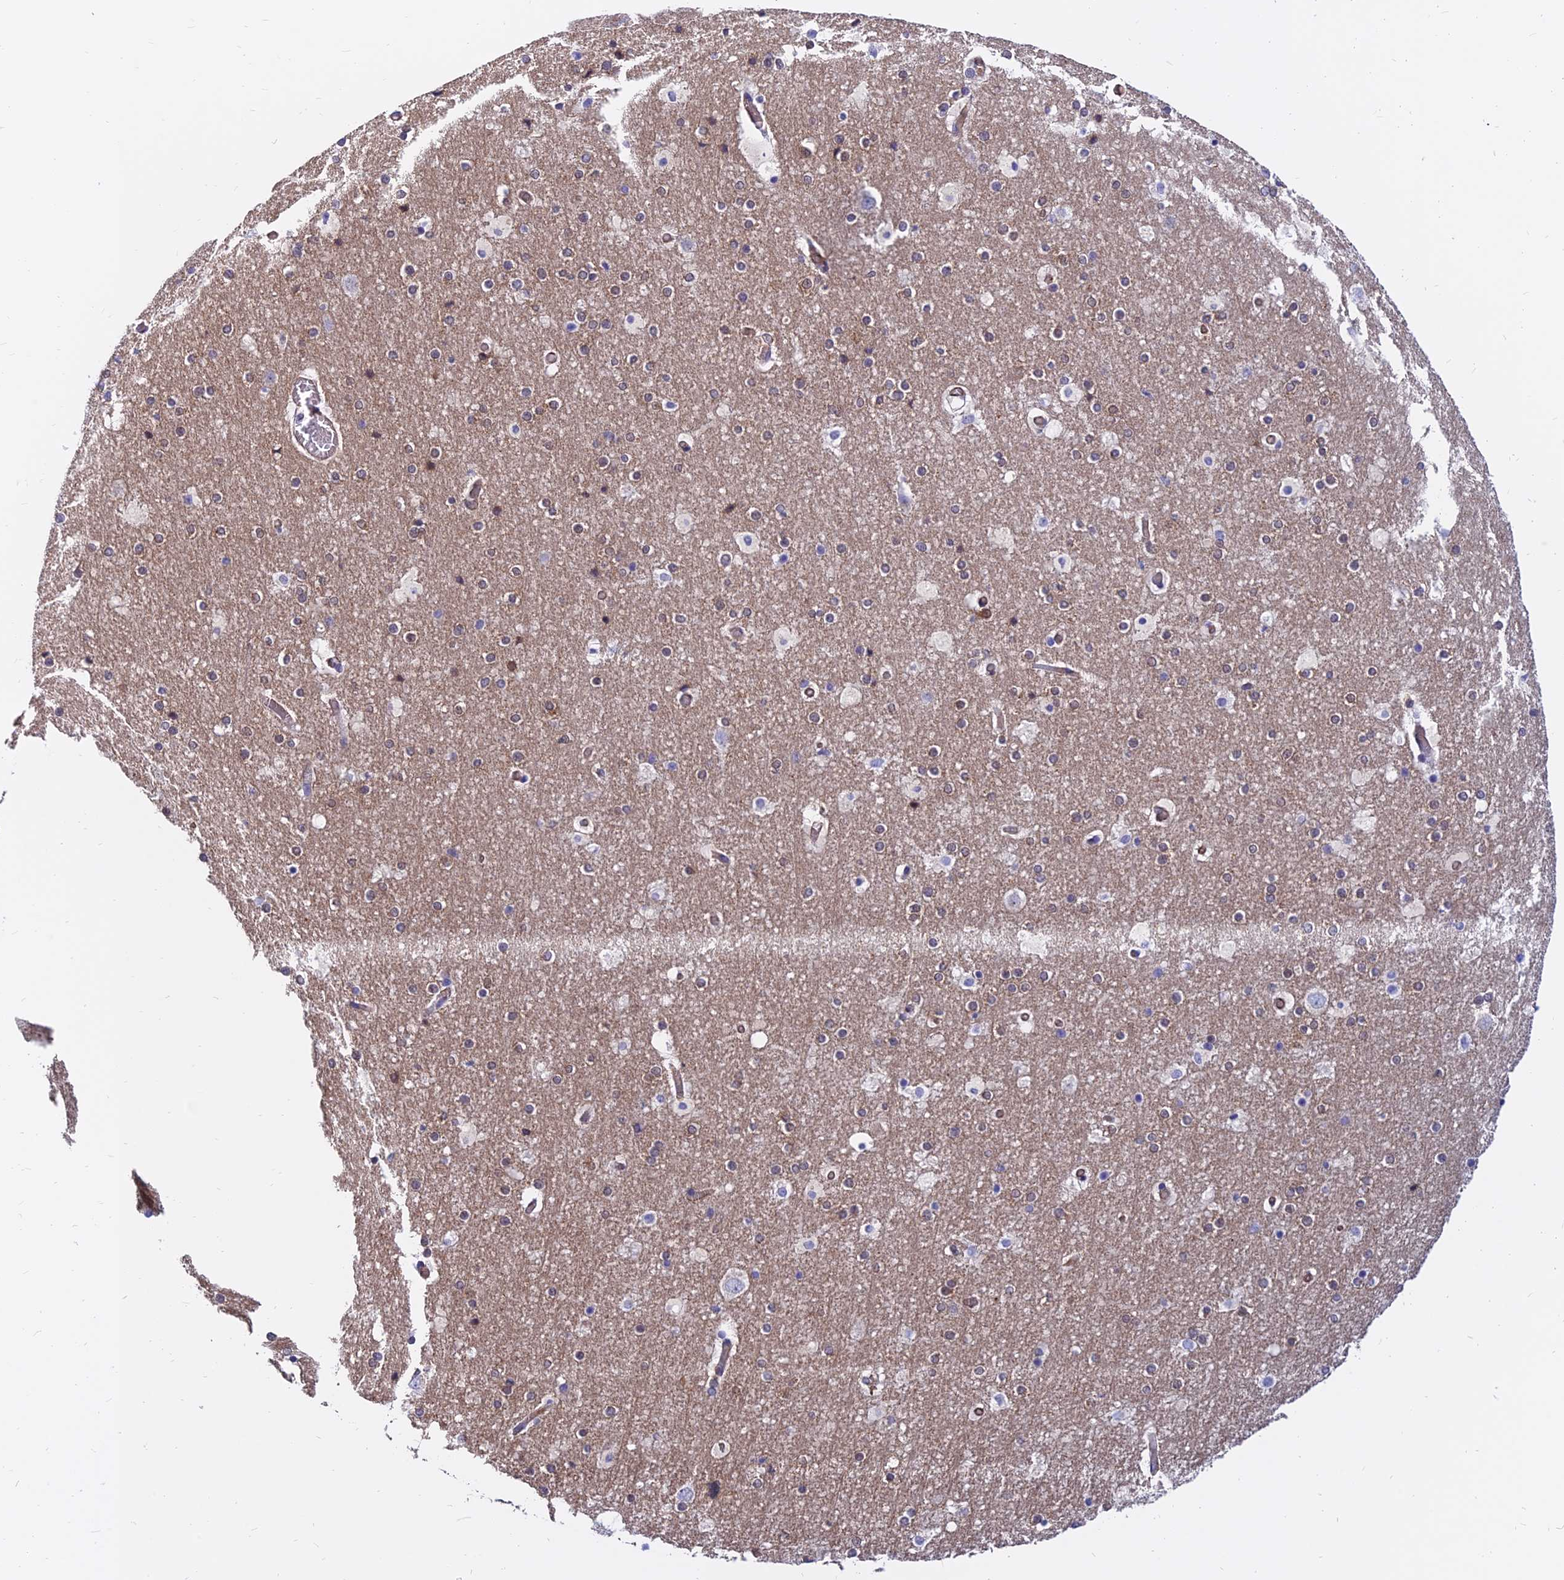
{"staining": {"intensity": "moderate", "quantity": "25%-75%", "location": "cytoplasmic/membranous"}, "tissue": "cerebral cortex", "cell_type": "Endothelial cells", "image_type": "normal", "snomed": [{"axis": "morphology", "description": "Normal tissue, NOS"}, {"axis": "topography", "description": "Cerebral cortex"}], "caption": "Cerebral cortex stained with a brown dye reveals moderate cytoplasmic/membranous positive positivity in approximately 25%-75% of endothelial cells.", "gene": "CDK18", "patient": {"sex": "male", "age": 57}}